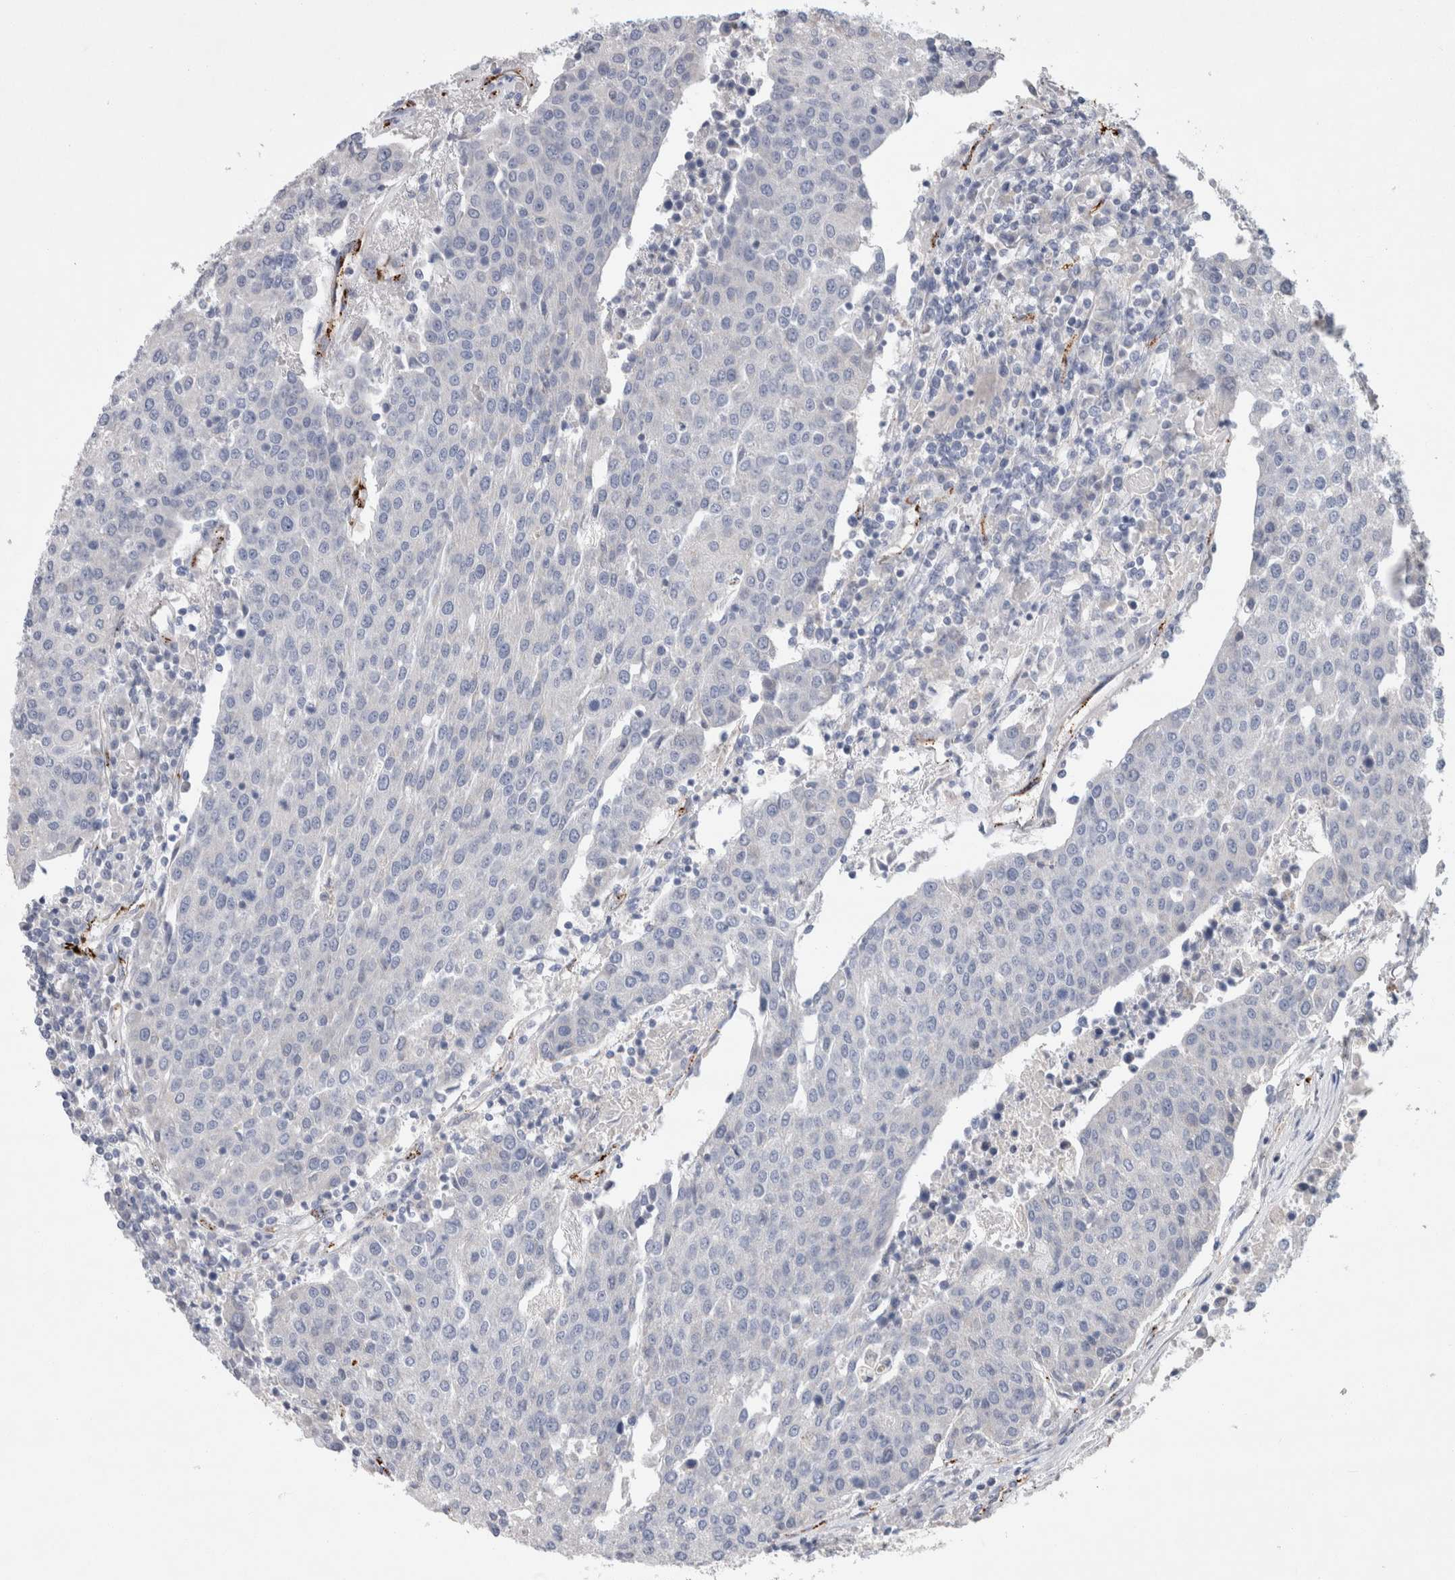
{"staining": {"intensity": "negative", "quantity": "none", "location": "none"}, "tissue": "urothelial cancer", "cell_type": "Tumor cells", "image_type": "cancer", "snomed": [{"axis": "morphology", "description": "Urothelial carcinoma, High grade"}, {"axis": "topography", "description": "Urinary bladder"}], "caption": "Tumor cells show no significant protein expression in urothelial carcinoma (high-grade).", "gene": "IARS2", "patient": {"sex": "female", "age": 85}}